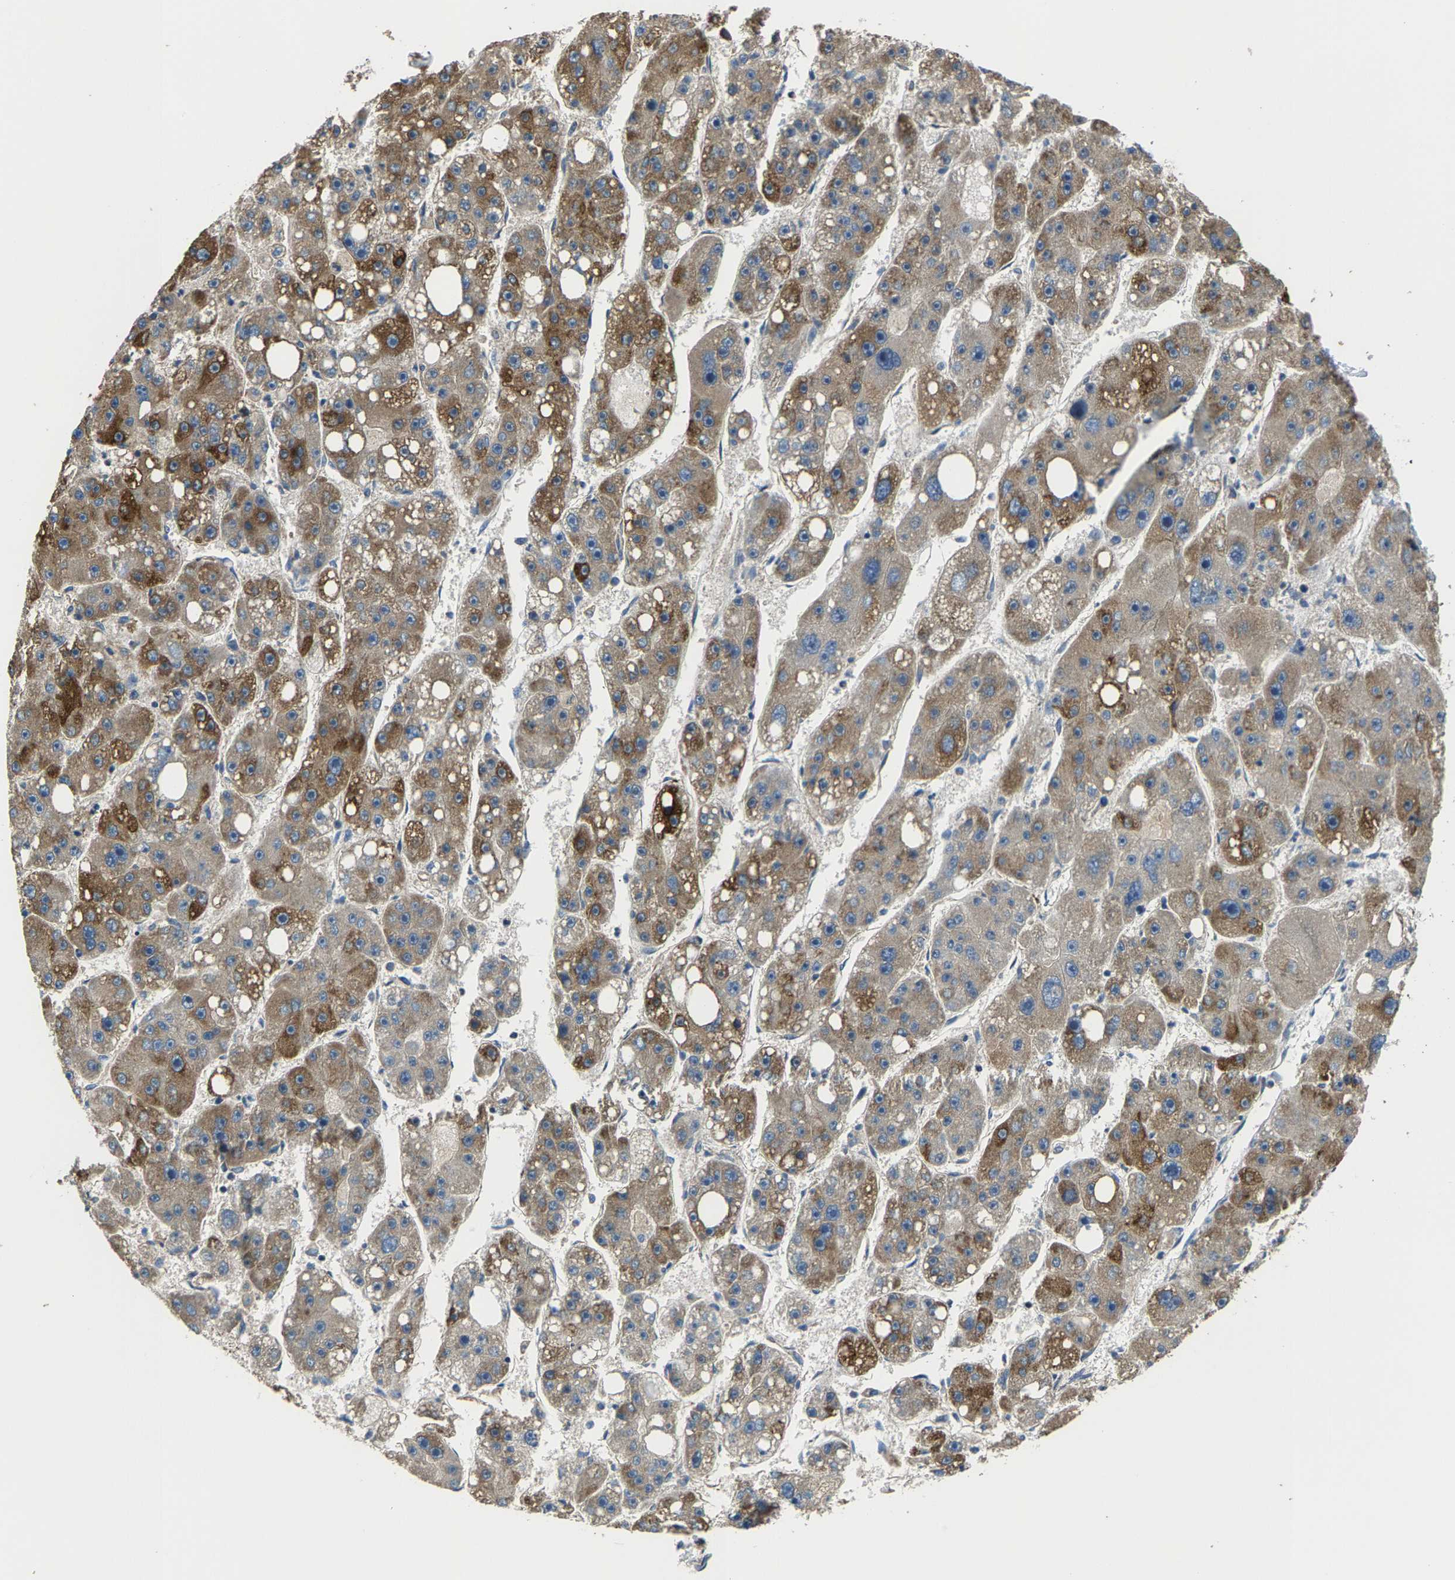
{"staining": {"intensity": "moderate", "quantity": ">75%", "location": "cytoplasmic/membranous"}, "tissue": "liver cancer", "cell_type": "Tumor cells", "image_type": "cancer", "snomed": [{"axis": "morphology", "description": "Carcinoma, Hepatocellular, NOS"}, {"axis": "topography", "description": "Liver"}], "caption": "The micrograph demonstrates staining of liver cancer, revealing moderate cytoplasmic/membranous protein staining (brown color) within tumor cells.", "gene": "AGBL3", "patient": {"sex": "female", "age": 61}}